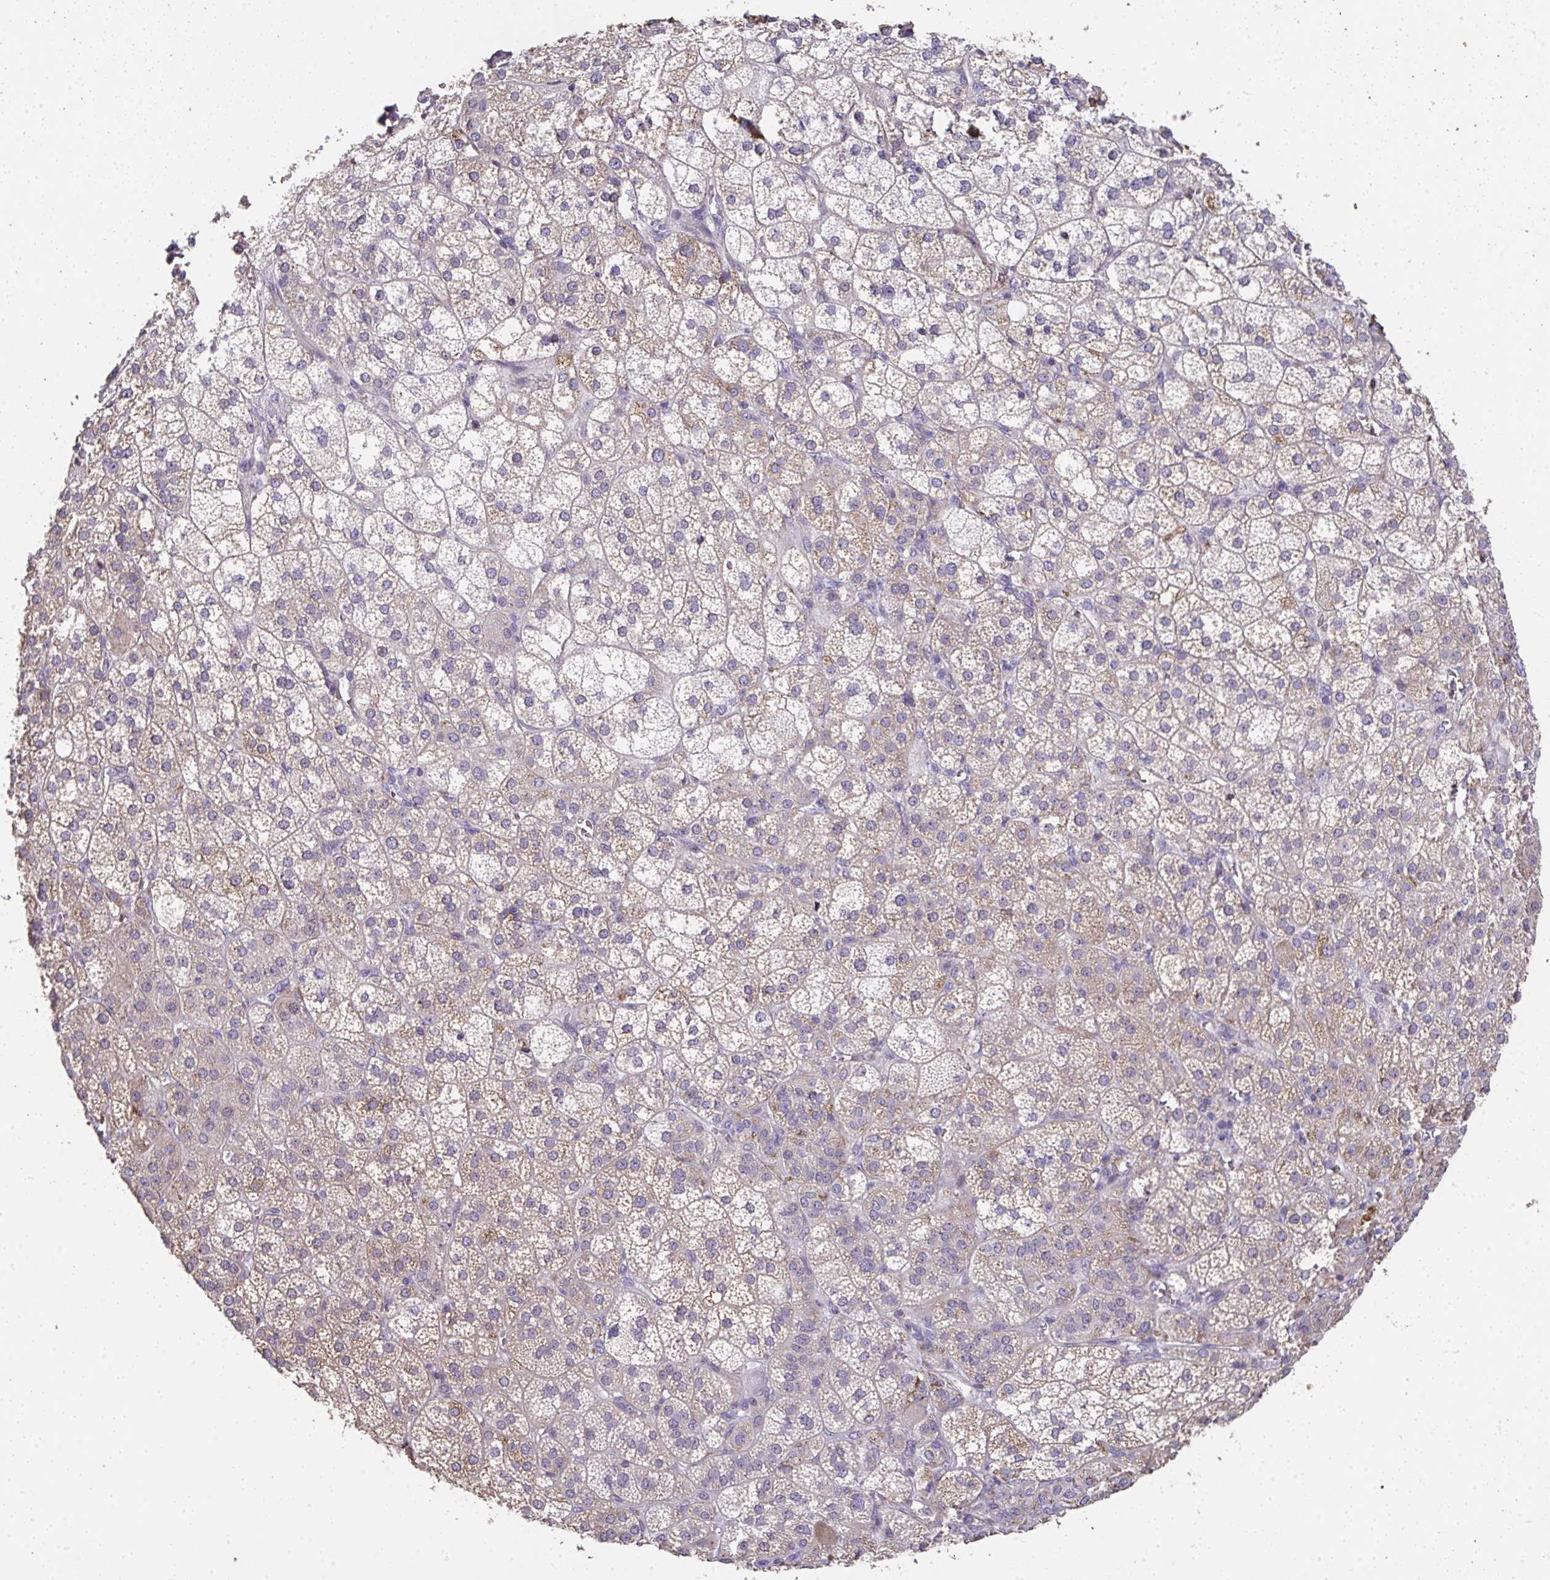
{"staining": {"intensity": "moderate", "quantity": "25%-75%", "location": "cytoplasmic/membranous"}, "tissue": "adrenal gland", "cell_type": "Glandular cells", "image_type": "normal", "snomed": [{"axis": "morphology", "description": "Normal tissue, NOS"}, {"axis": "topography", "description": "Adrenal gland"}], "caption": "A brown stain highlights moderate cytoplasmic/membranous positivity of a protein in glandular cells of normal adrenal gland.", "gene": "RUNDC3B", "patient": {"sex": "female", "age": 60}}